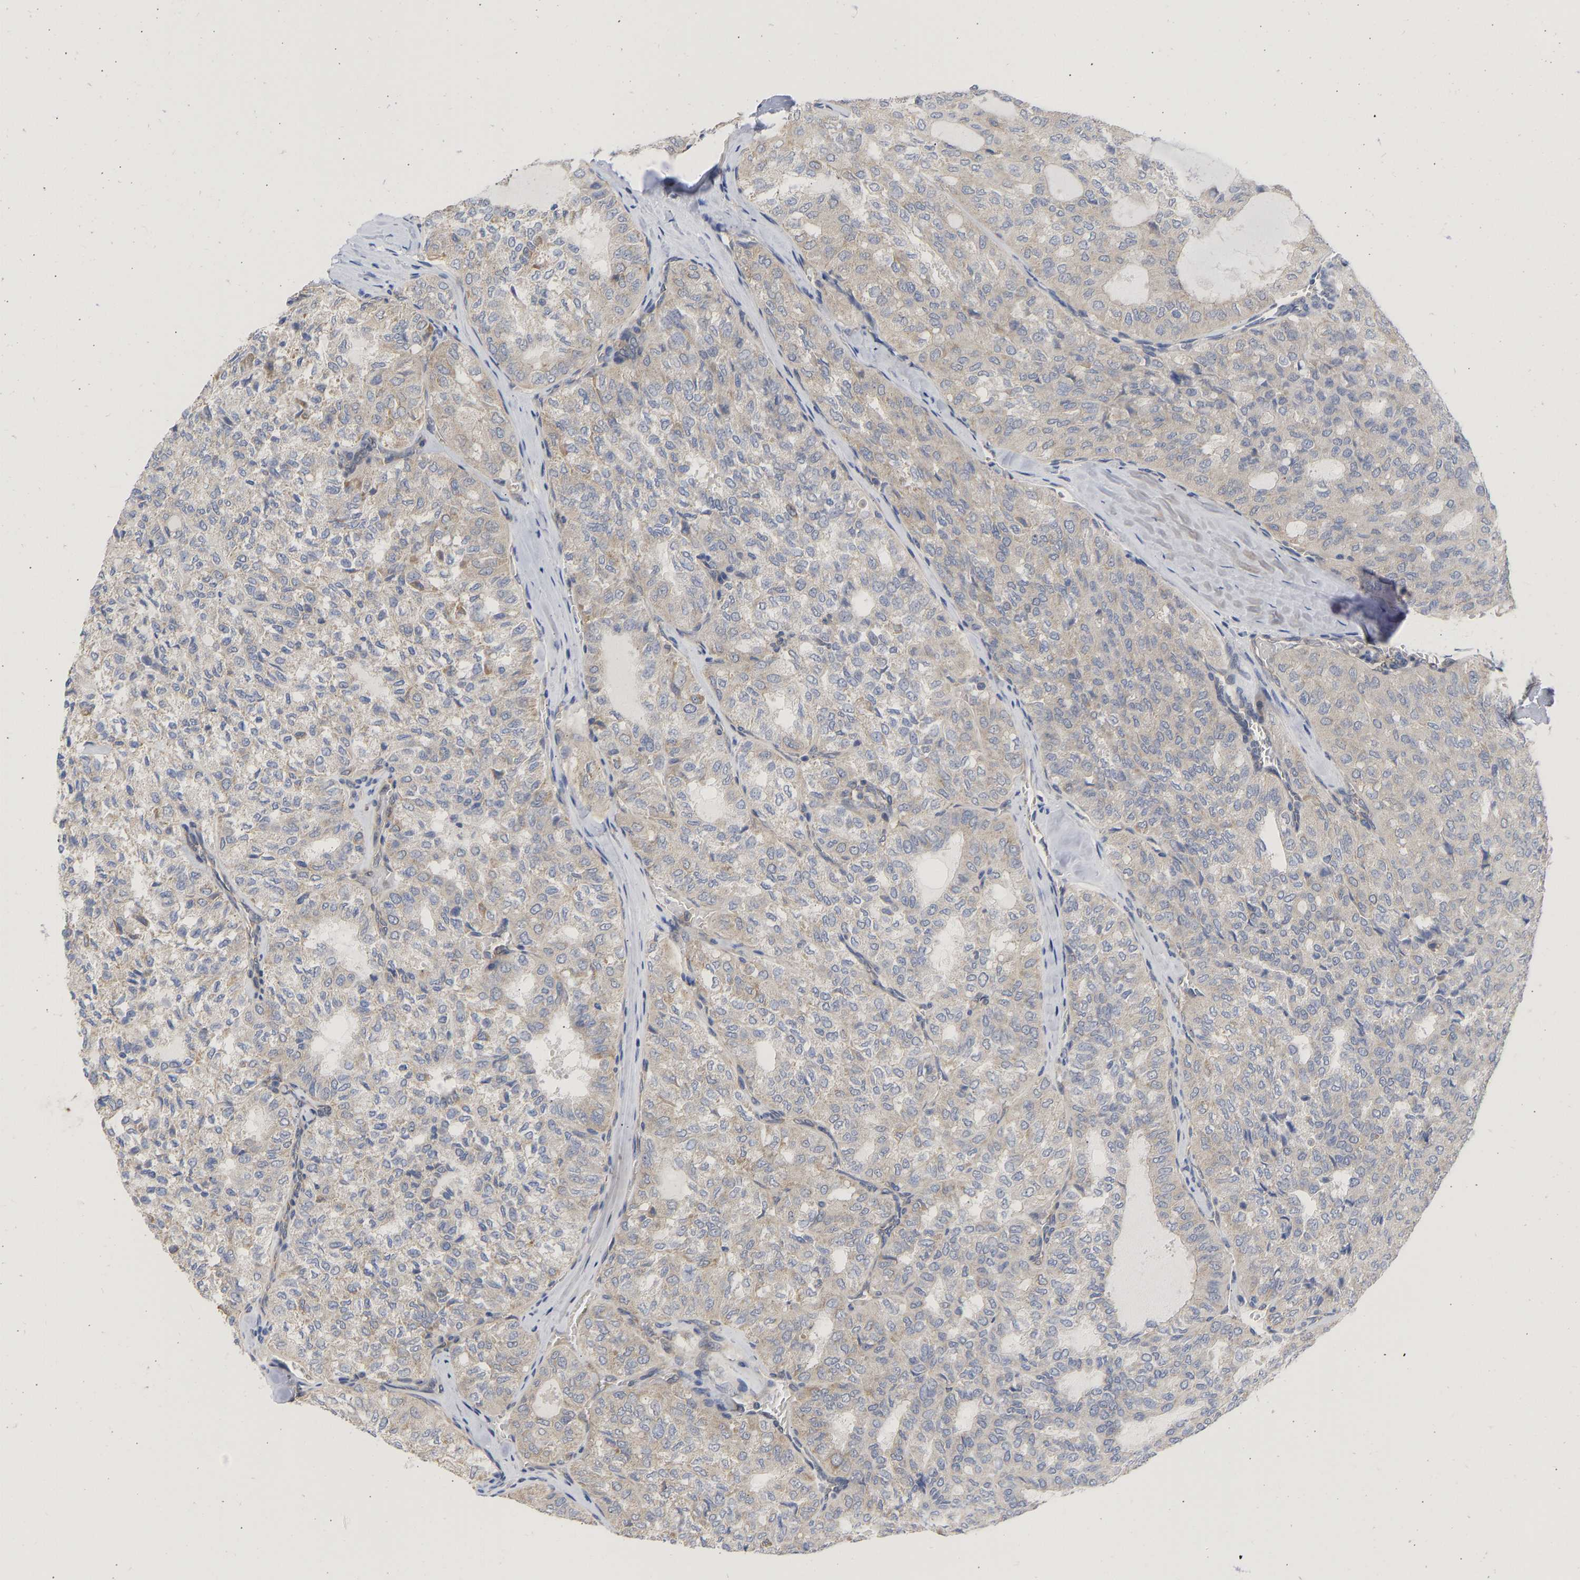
{"staining": {"intensity": "weak", "quantity": "<25%", "location": "cytoplasmic/membranous"}, "tissue": "thyroid cancer", "cell_type": "Tumor cells", "image_type": "cancer", "snomed": [{"axis": "morphology", "description": "Follicular adenoma carcinoma, NOS"}, {"axis": "topography", "description": "Thyroid gland"}], "caption": "Immunohistochemistry (IHC) of follicular adenoma carcinoma (thyroid) exhibits no staining in tumor cells.", "gene": "MAP2K3", "patient": {"sex": "male", "age": 75}}